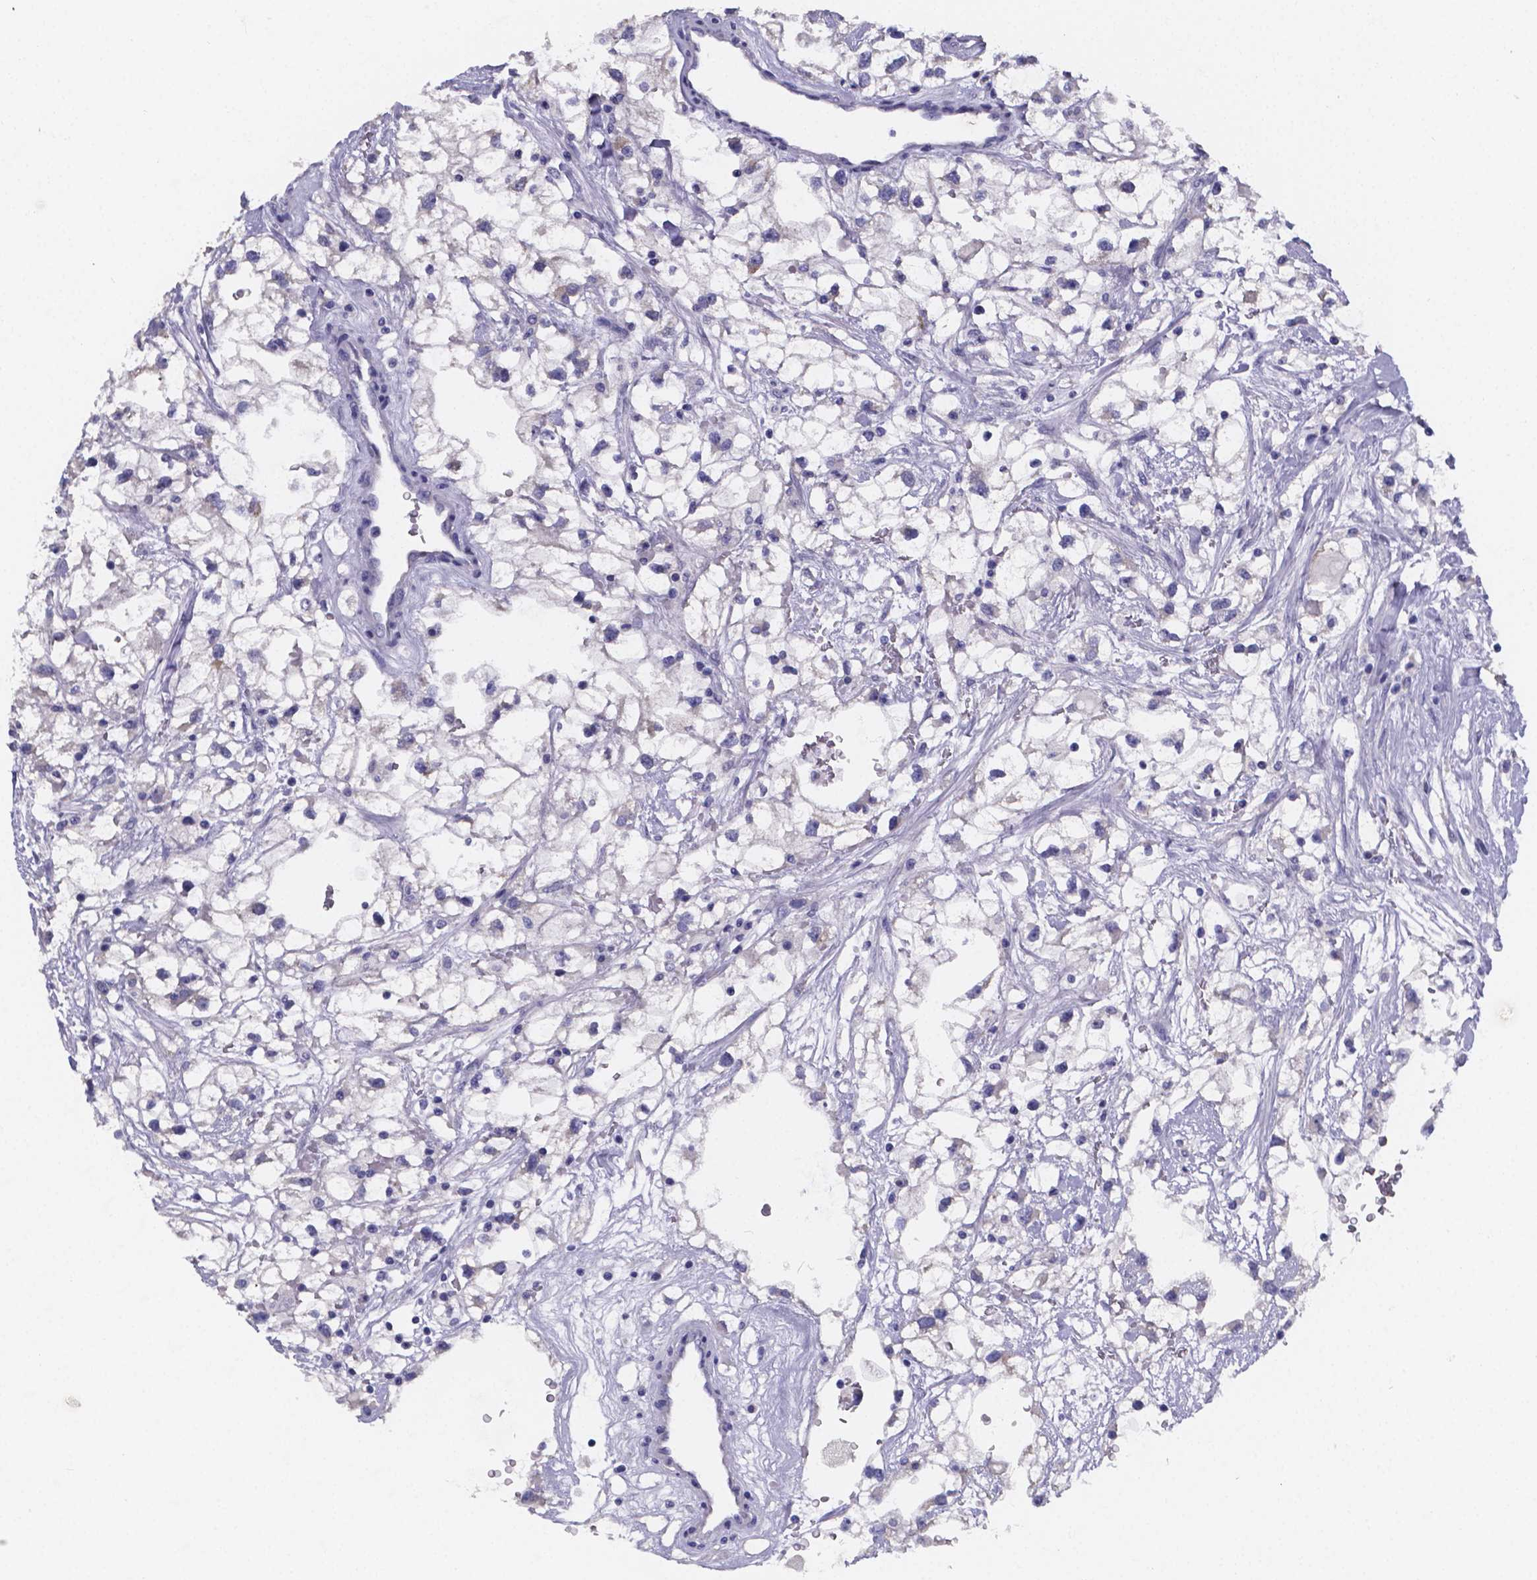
{"staining": {"intensity": "negative", "quantity": "none", "location": "none"}, "tissue": "renal cancer", "cell_type": "Tumor cells", "image_type": "cancer", "snomed": [{"axis": "morphology", "description": "Adenocarcinoma, NOS"}, {"axis": "topography", "description": "Kidney"}], "caption": "Human renal adenocarcinoma stained for a protein using IHC shows no expression in tumor cells.", "gene": "PAH", "patient": {"sex": "male", "age": 59}}